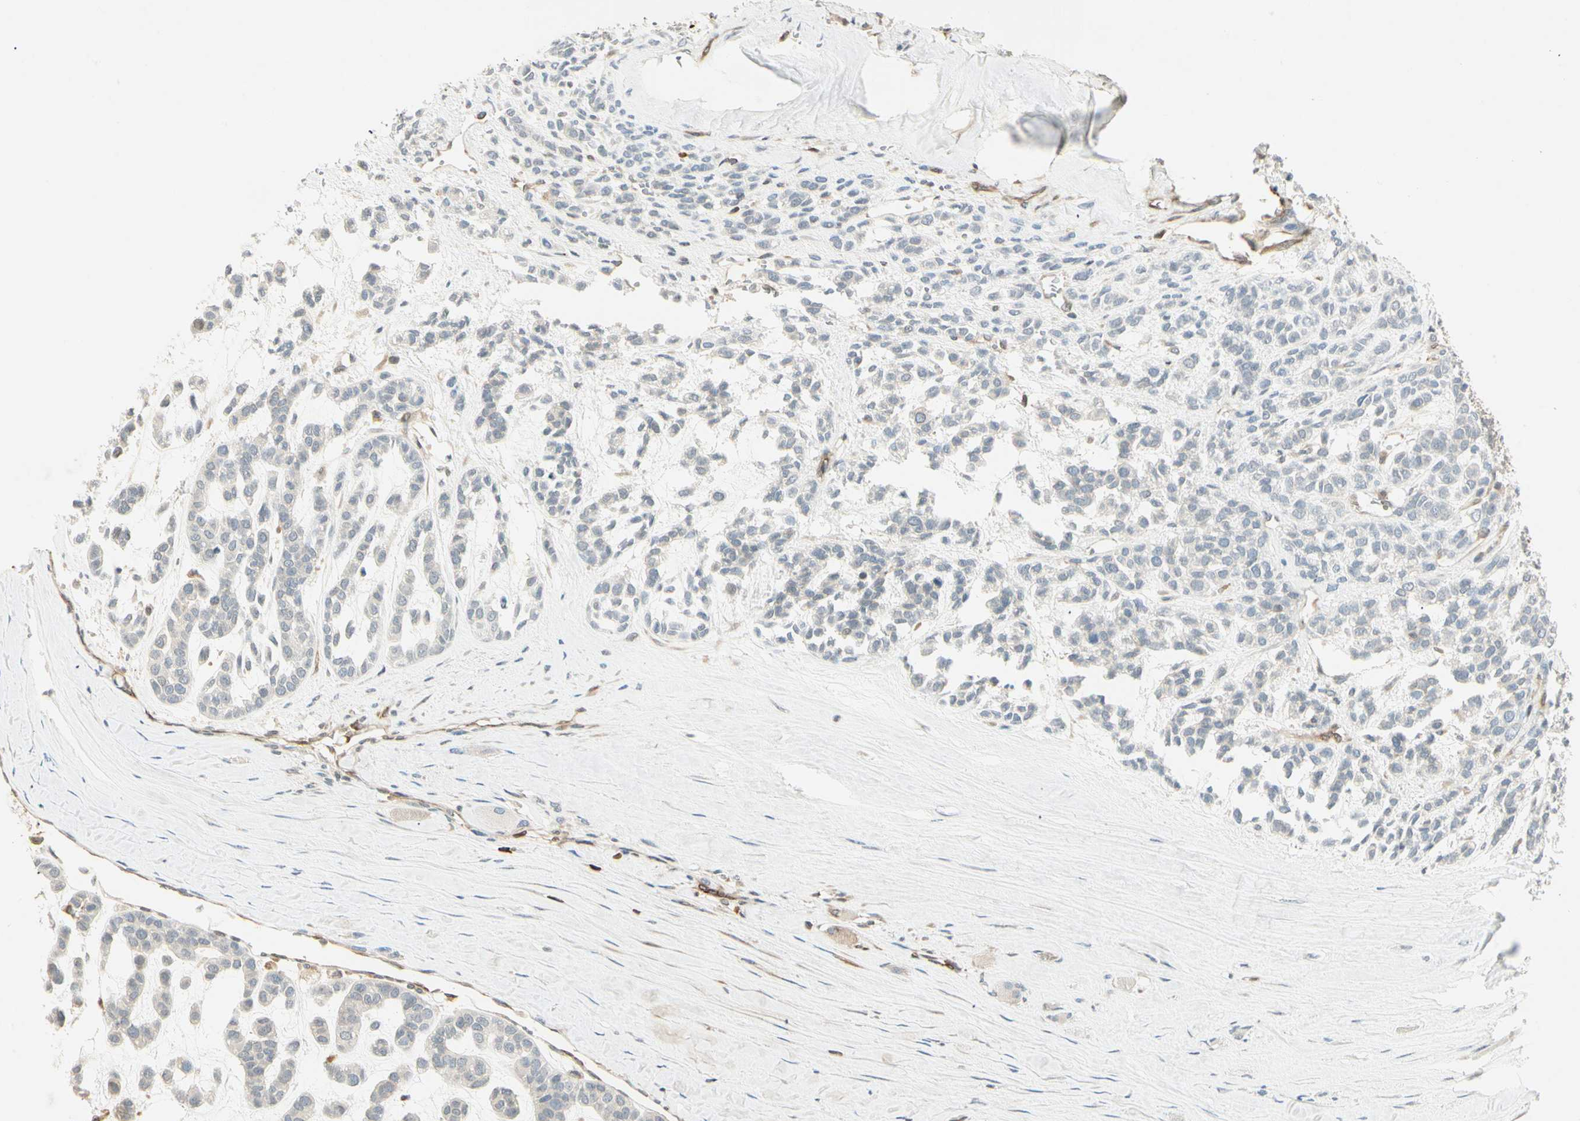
{"staining": {"intensity": "weak", "quantity": "25%-75%", "location": "cytoplasmic/membranous"}, "tissue": "head and neck cancer", "cell_type": "Tumor cells", "image_type": "cancer", "snomed": [{"axis": "morphology", "description": "Adenocarcinoma, NOS"}, {"axis": "morphology", "description": "Adenoma, NOS"}, {"axis": "topography", "description": "Head-Neck"}], "caption": "Human head and neck adenocarcinoma stained with a brown dye reveals weak cytoplasmic/membranous positive expression in approximately 25%-75% of tumor cells.", "gene": "TAPBP", "patient": {"sex": "female", "age": 55}}